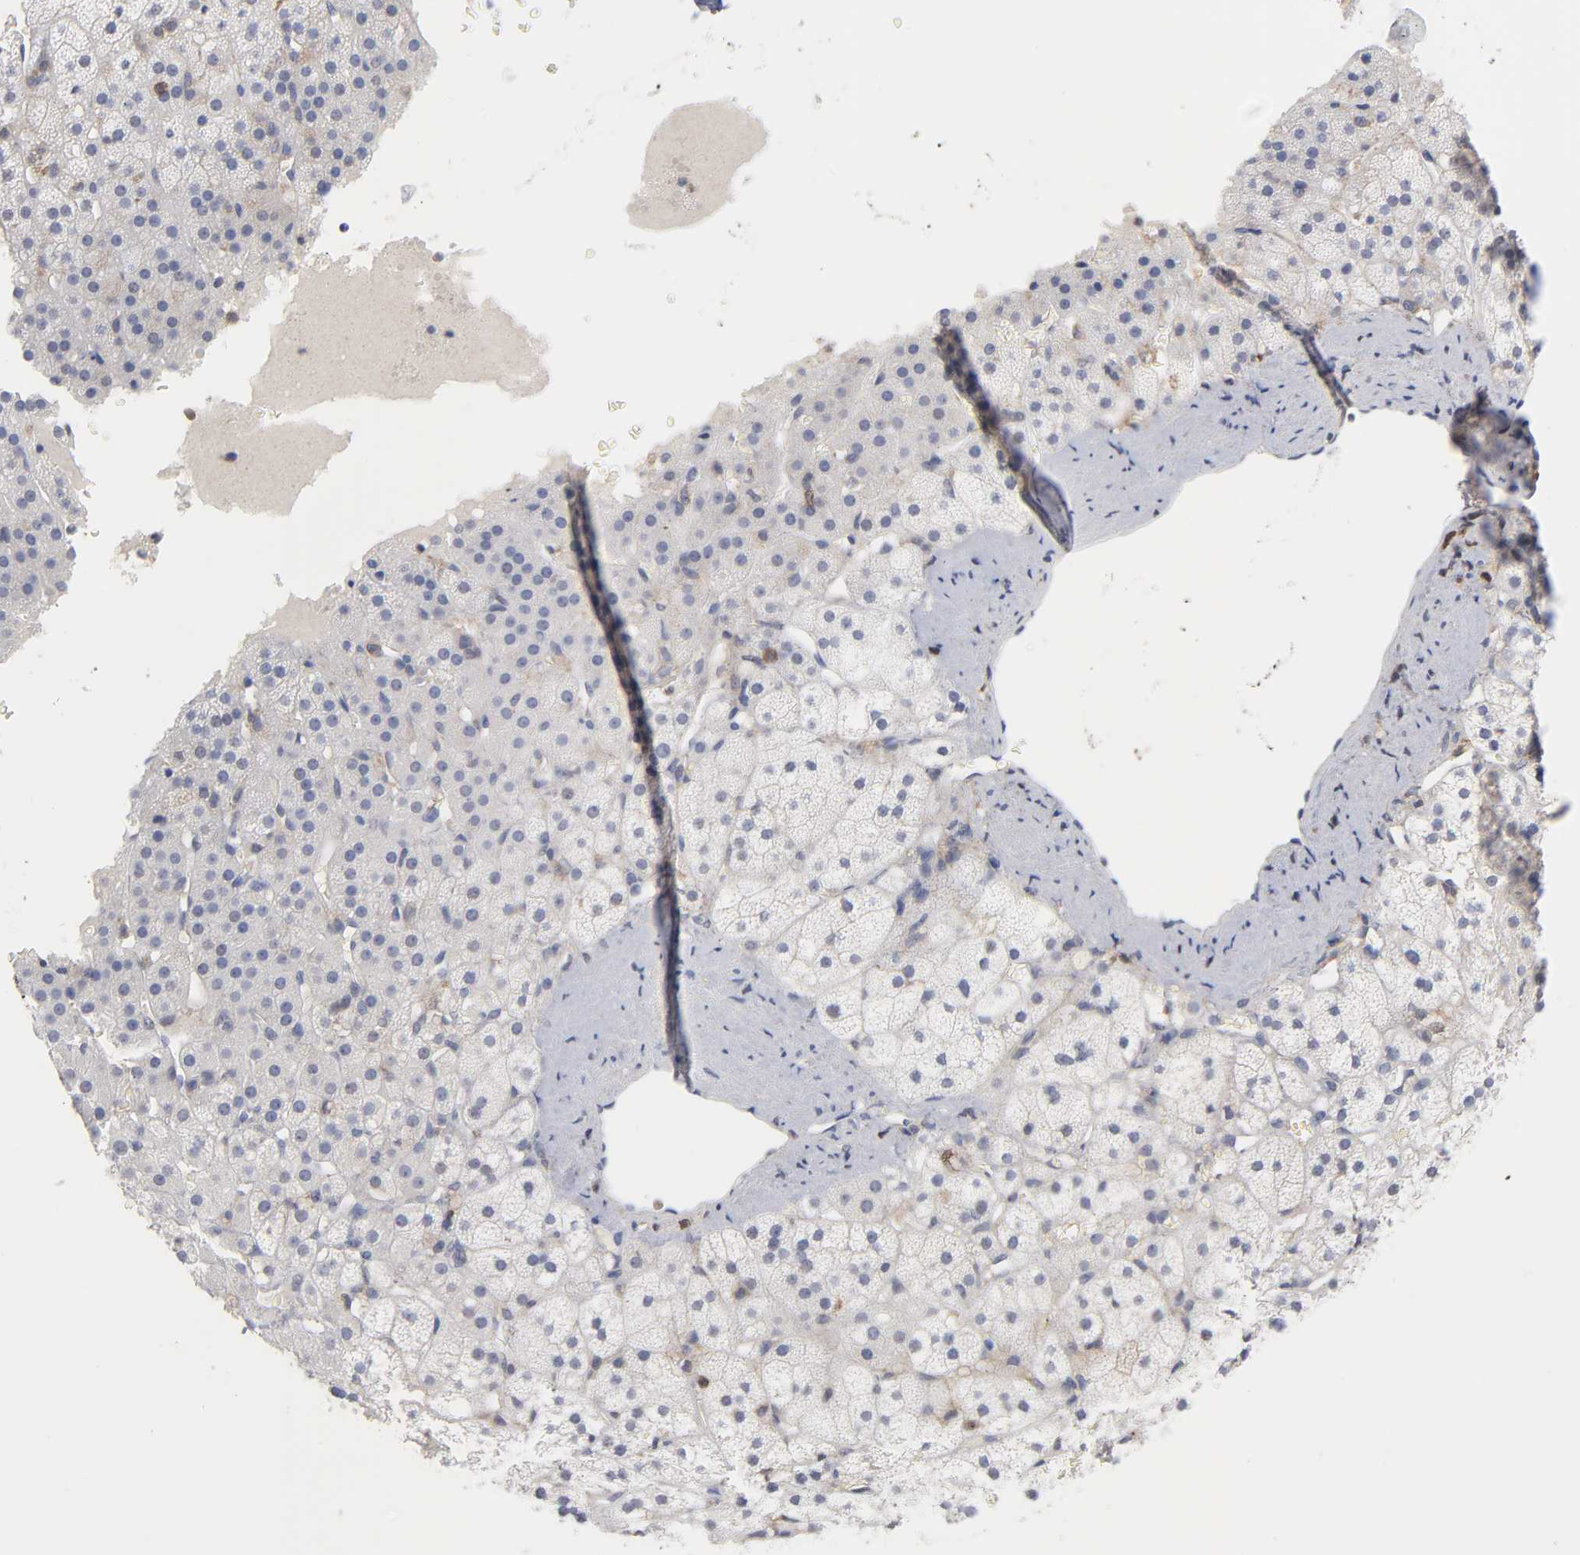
{"staining": {"intensity": "weak", "quantity": "<25%", "location": "cytoplasmic/membranous"}, "tissue": "adrenal gland", "cell_type": "Glandular cells", "image_type": "normal", "snomed": [{"axis": "morphology", "description": "Normal tissue, NOS"}, {"axis": "topography", "description": "Adrenal gland"}], "caption": "Immunohistochemistry (IHC) histopathology image of benign human adrenal gland stained for a protein (brown), which displays no positivity in glandular cells. The staining was performed using DAB (3,3'-diaminobenzidine) to visualize the protein expression in brown, while the nuclei were stained in blue with hematoxylin (Magnification: 20x).", "gene": "PDLIM2", "patient": {"sex": "male", "age": 35}}